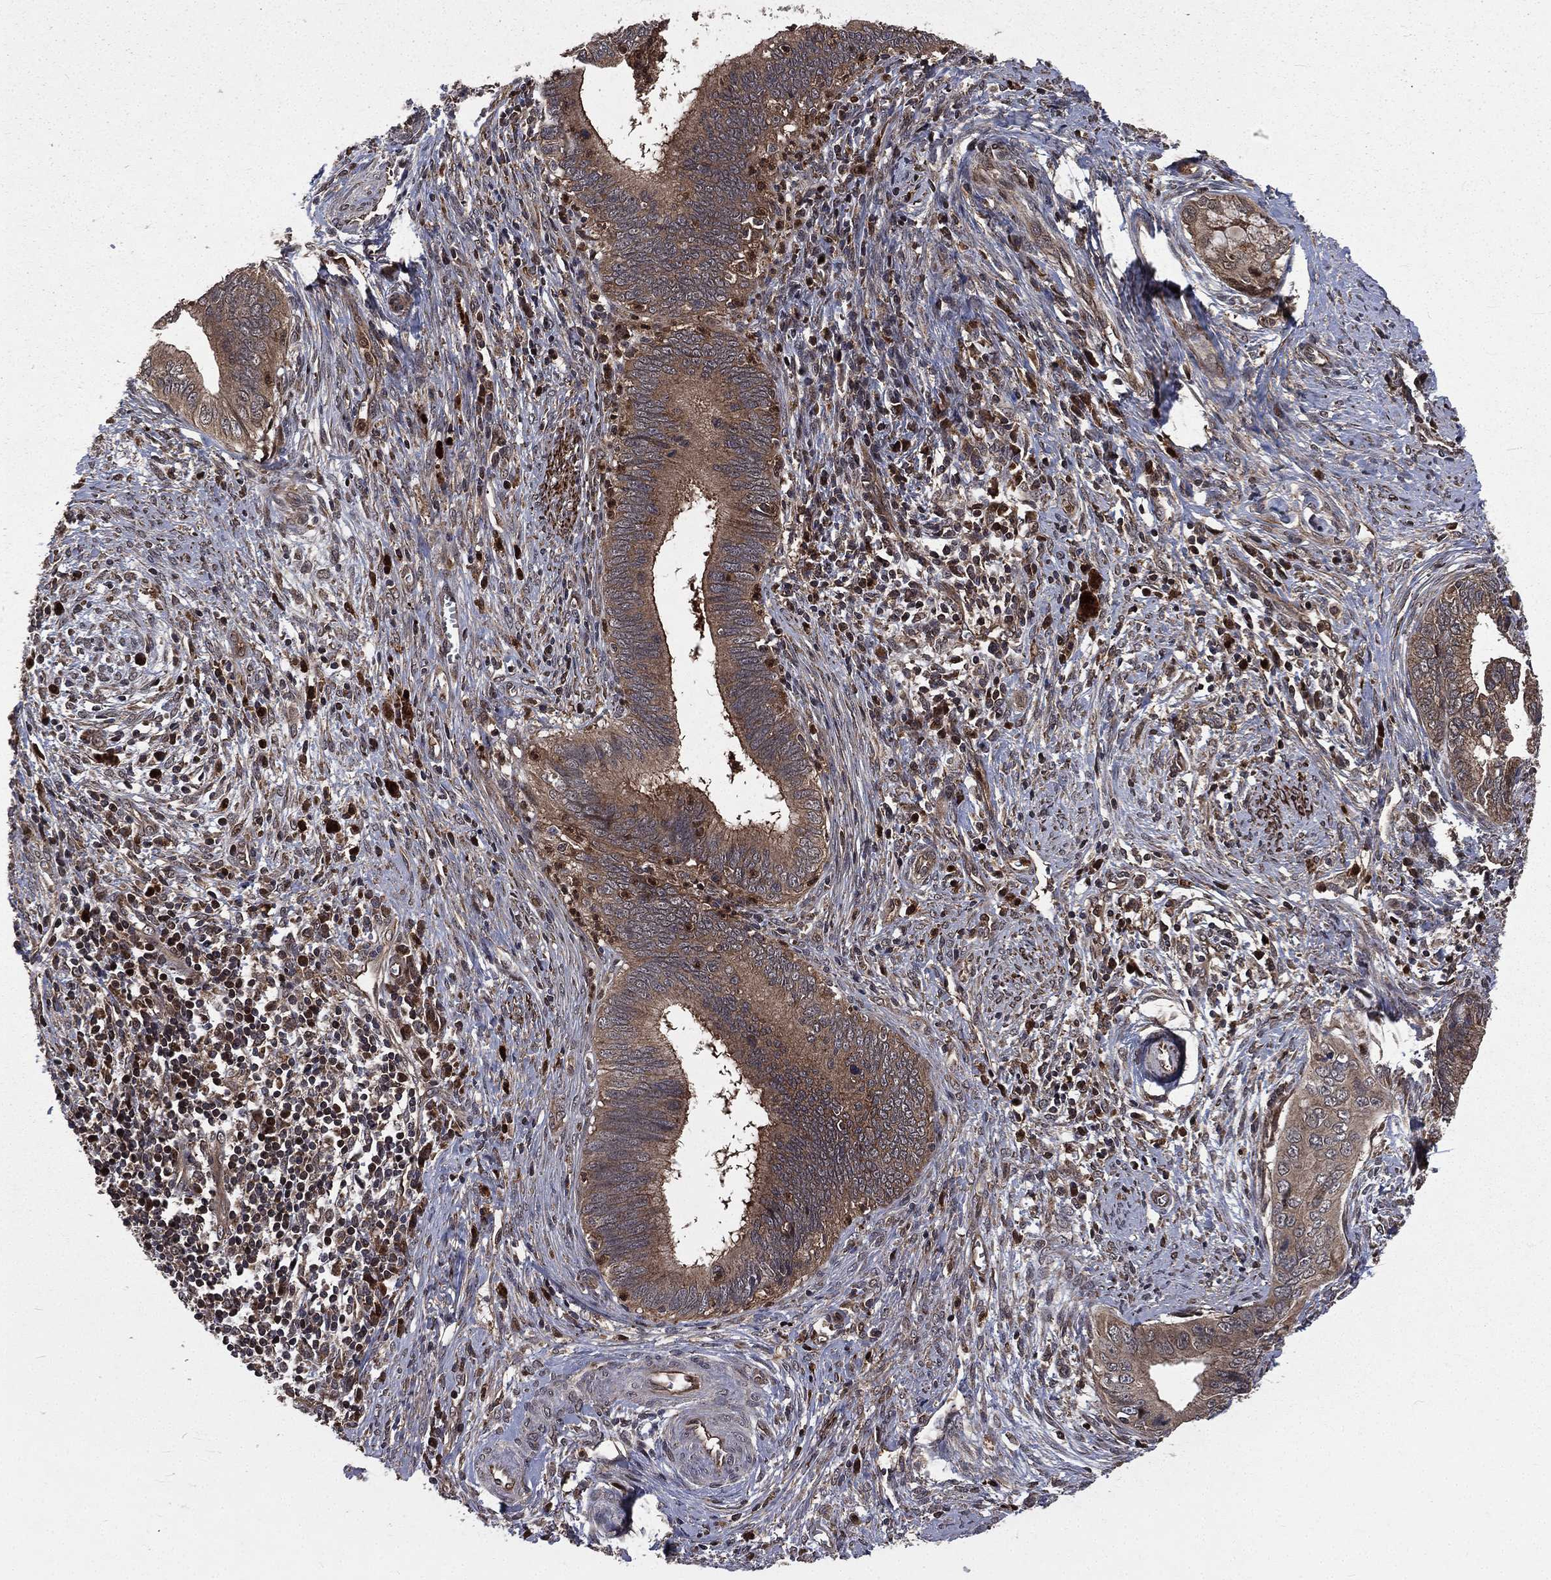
{"staining": {"intensity": "weak", "quantity": ">75%", "location": "cytoplasmic/membranous"}, "tissue": "cervical cancer", "cell_type": "Tumor cells", "image_type": "cancer", "snomed": [{"axis": "morphology", "description": "Adenocarcinoma, NOS"}, {"axis": "topography", "description": "Cervix"}], "caption": "Adenocarcinoma (cervical) was stained to show a protein in brown. There is low levels of weak cytoplasmic/membranous staining in approximately >75% of tumor cells.", "gene": "LENG8", "patient": {"sex": "female", "age": 42}}